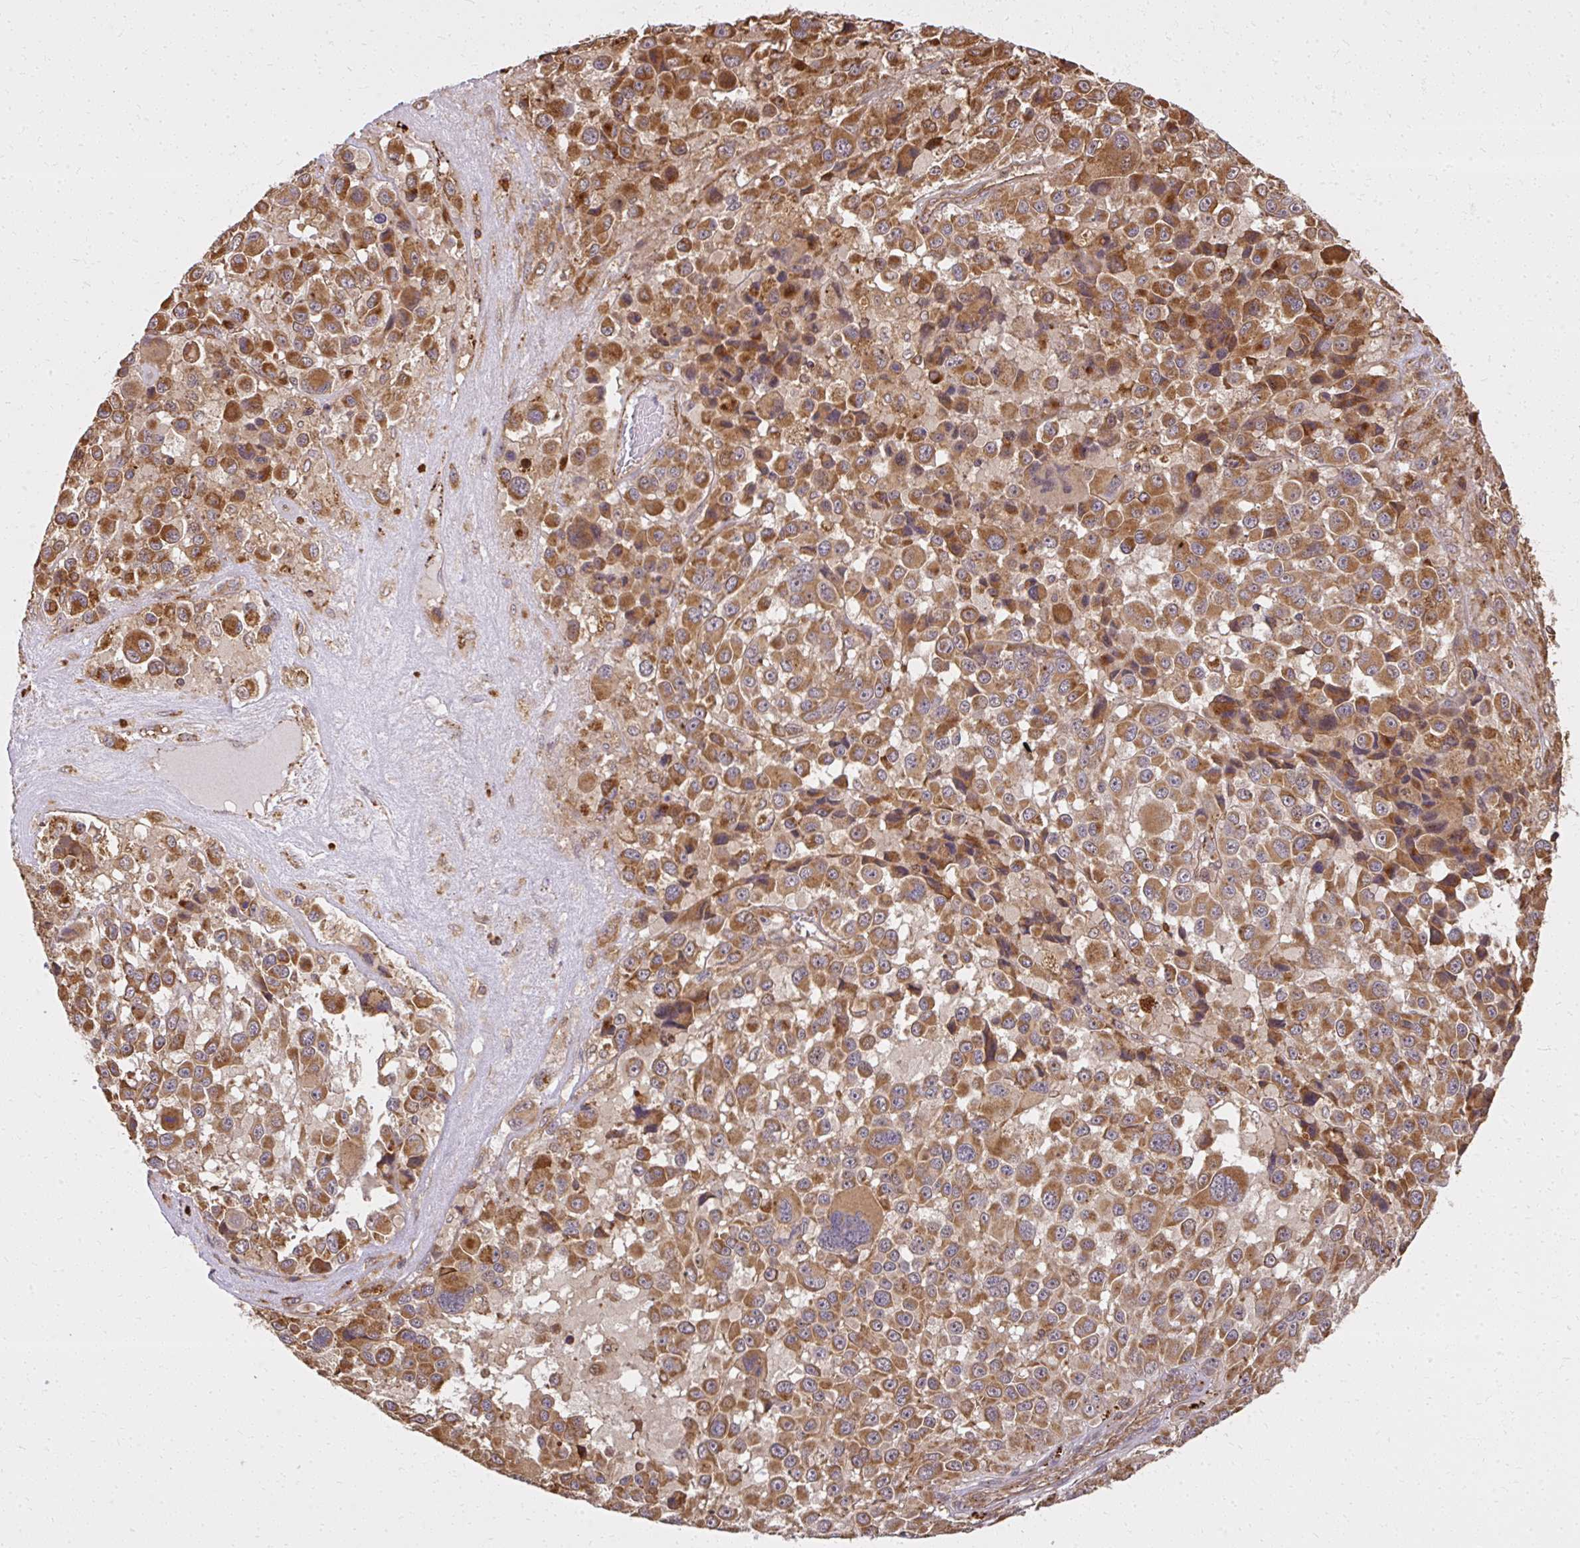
{"staining": {"intensity": "strong", "quantity": ">75%", "location": "cytoplasmic/membranous"}, "tissue": "melanoma", "cell_type": "Tumor cells", "image_type": "cancer", "snomed": [{"axis": "morphology", "description": "Malignant melanoma, Metastatic site"}, {"axis": "topography", "description": "Lymph node"}], "caption": "High-magnification brightfield microscopy of malignant melanoma (metastatic site) stained with DAB (3,3'-diaminobenzidine) (brown) and counterstained with hematoxylin (blue). tumor cells exhibit strong cytoplasmic/membranous positivity is appreciated in about>75% of cells.", "gene": "GNS", "patient": {"sex": "female", "age": 65}}